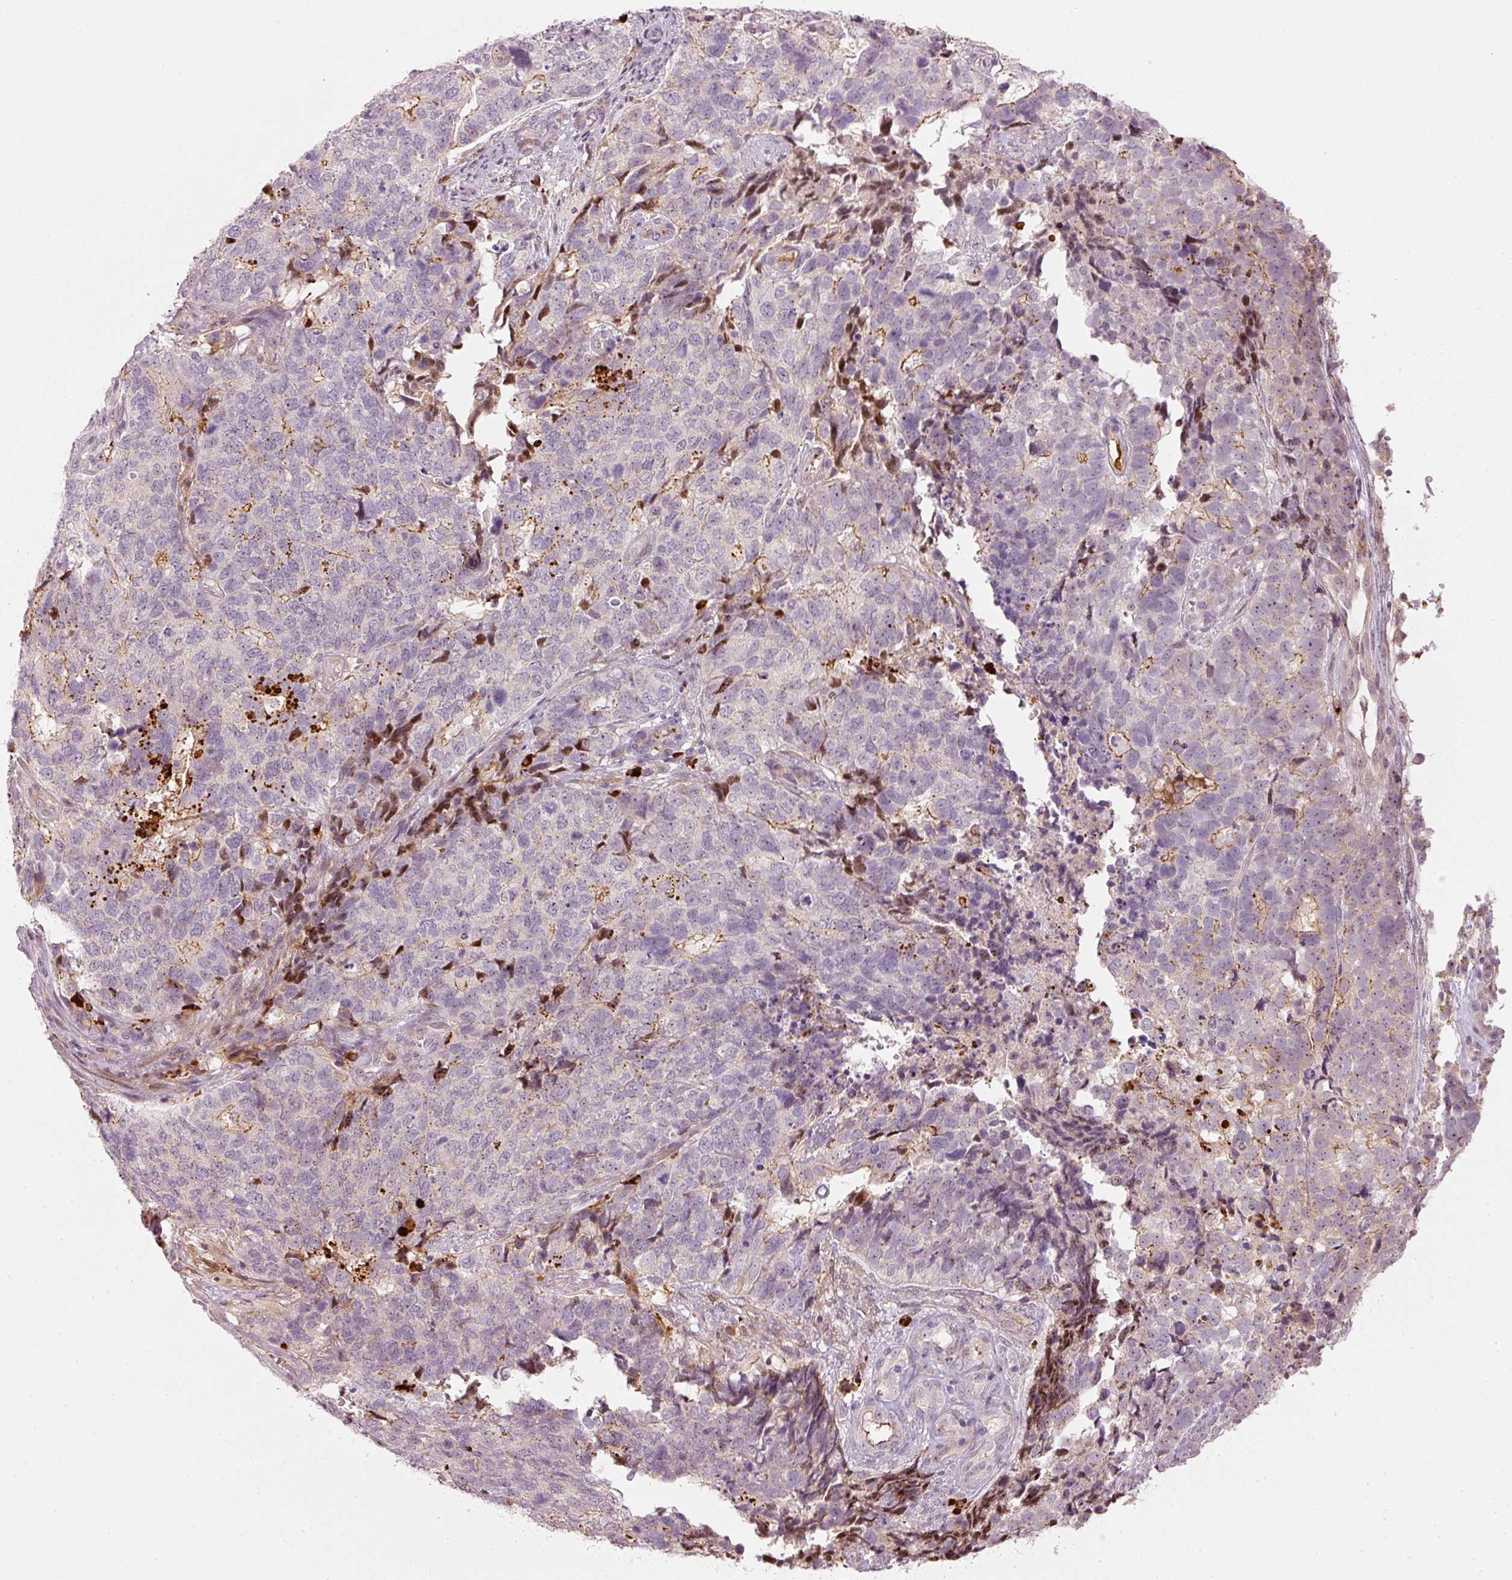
{"staining": {"intensity": "moderate", "quantity": "<25%", "location": "cytoplasmic/membranous"}, "tissue": "cervical cancer", "cell_type": "Tumor cells", "image_type": "cancer", "snomed": [{"axis": "morphology", "description": "Squamous cell carcinoma, NOS"}, {"axis": "topography", "description": "Cervix"}], "caption": "Protein expression analysis of human cervical cancer reveals moderate cytoplasmic/membranous staining in approximately <25% of tumor cells.", "gene": "VCAM1", "patient": {"sex": "female", "age": 63}}